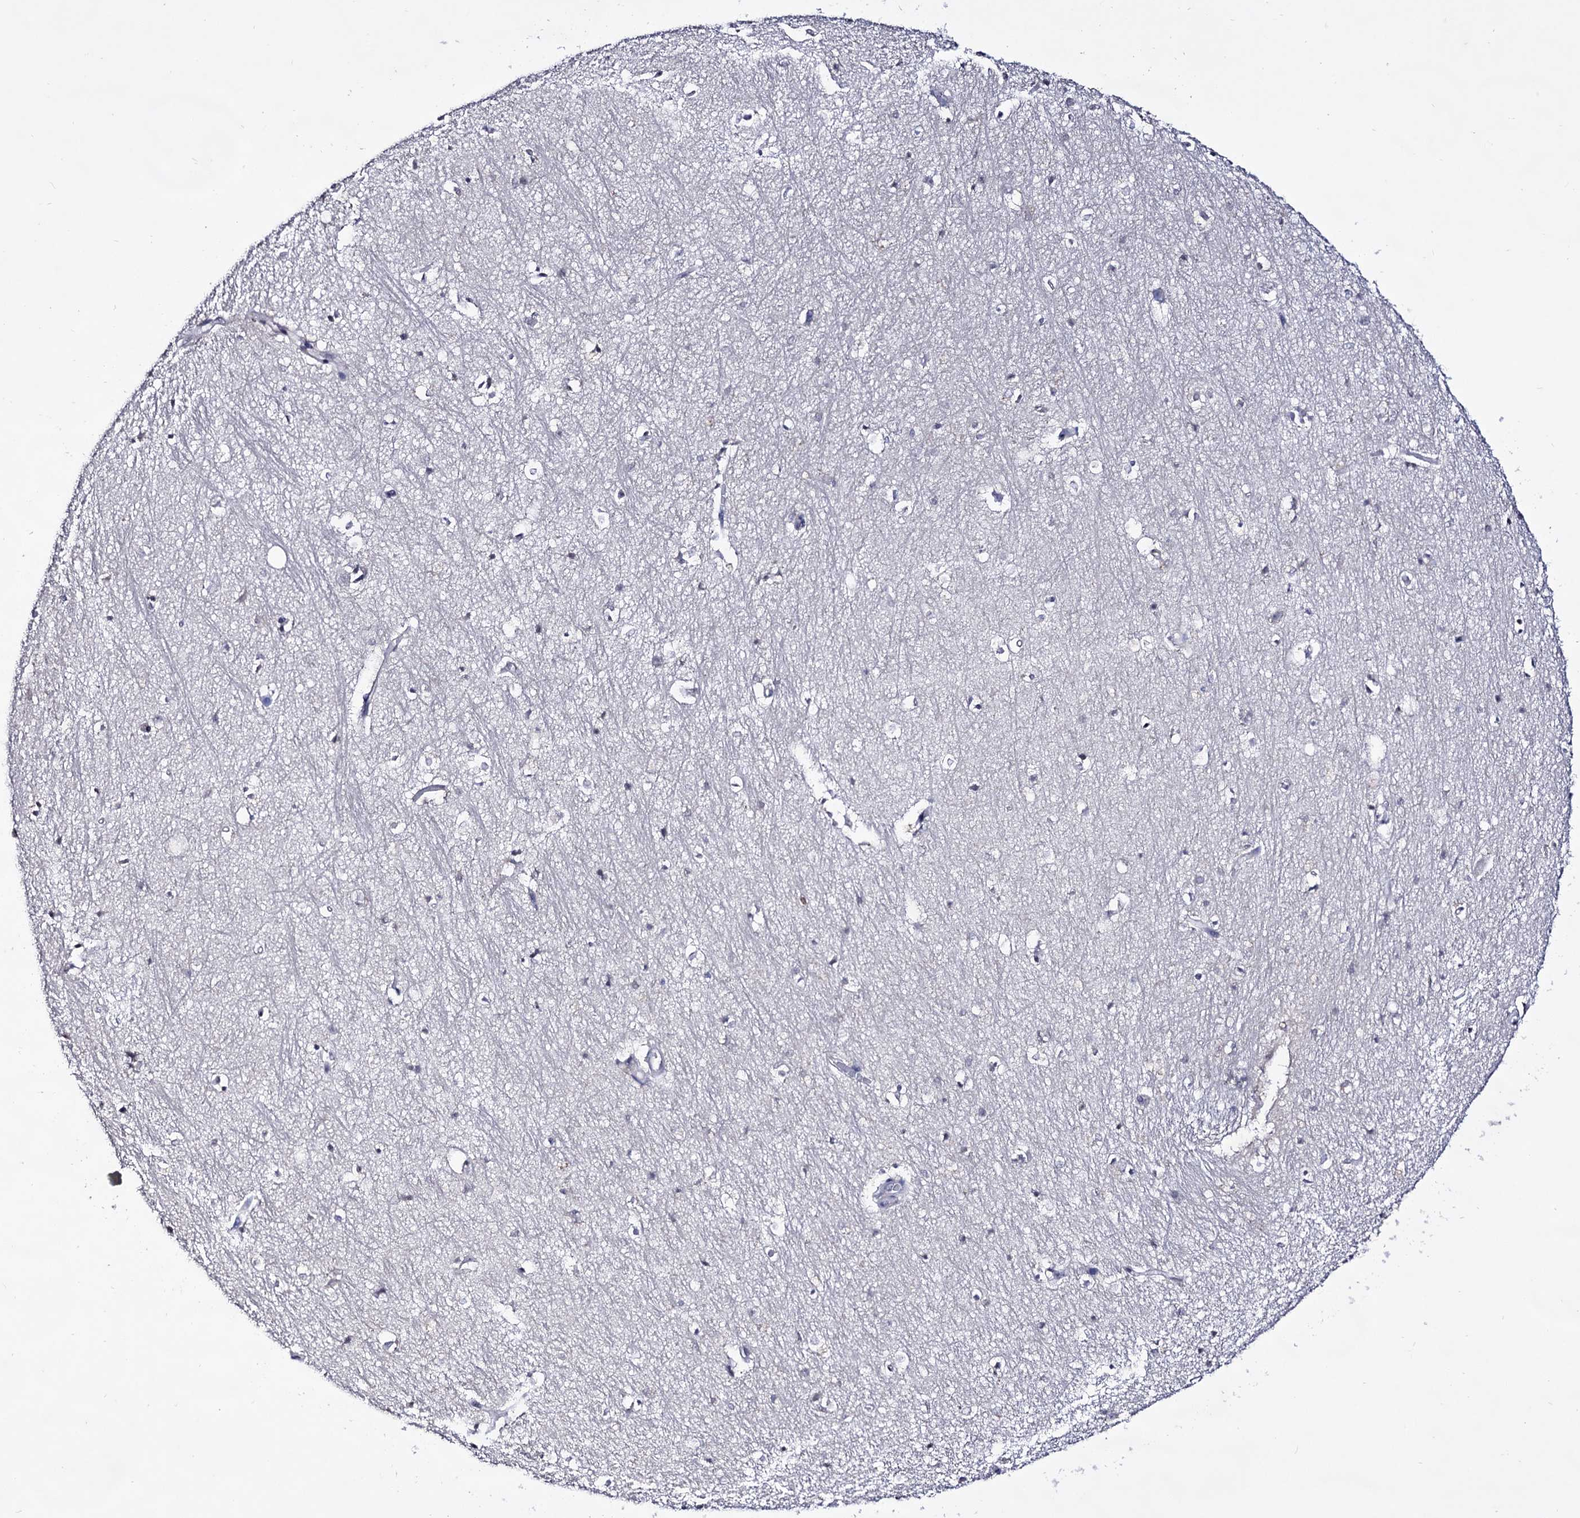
{"staining": {"intensity": "negative", "quantity": "none", "location": "none"}, "tissue": "hippocampus", "cell_type": "Glial cells", "image_type": "normal", "snomed": [{"axis": "morphology", "description": "Normal tissue, NOS"}, {"axis": "topography", "description": "Hippocampus"}], "caption": "This is a photomicrograph of immunohistochemistry (IHC) staining of normal hippocampus, which shows no positivity in glial cells.", "gene": "PLIN1", "patient": {"sex": "female", "age": 64}}